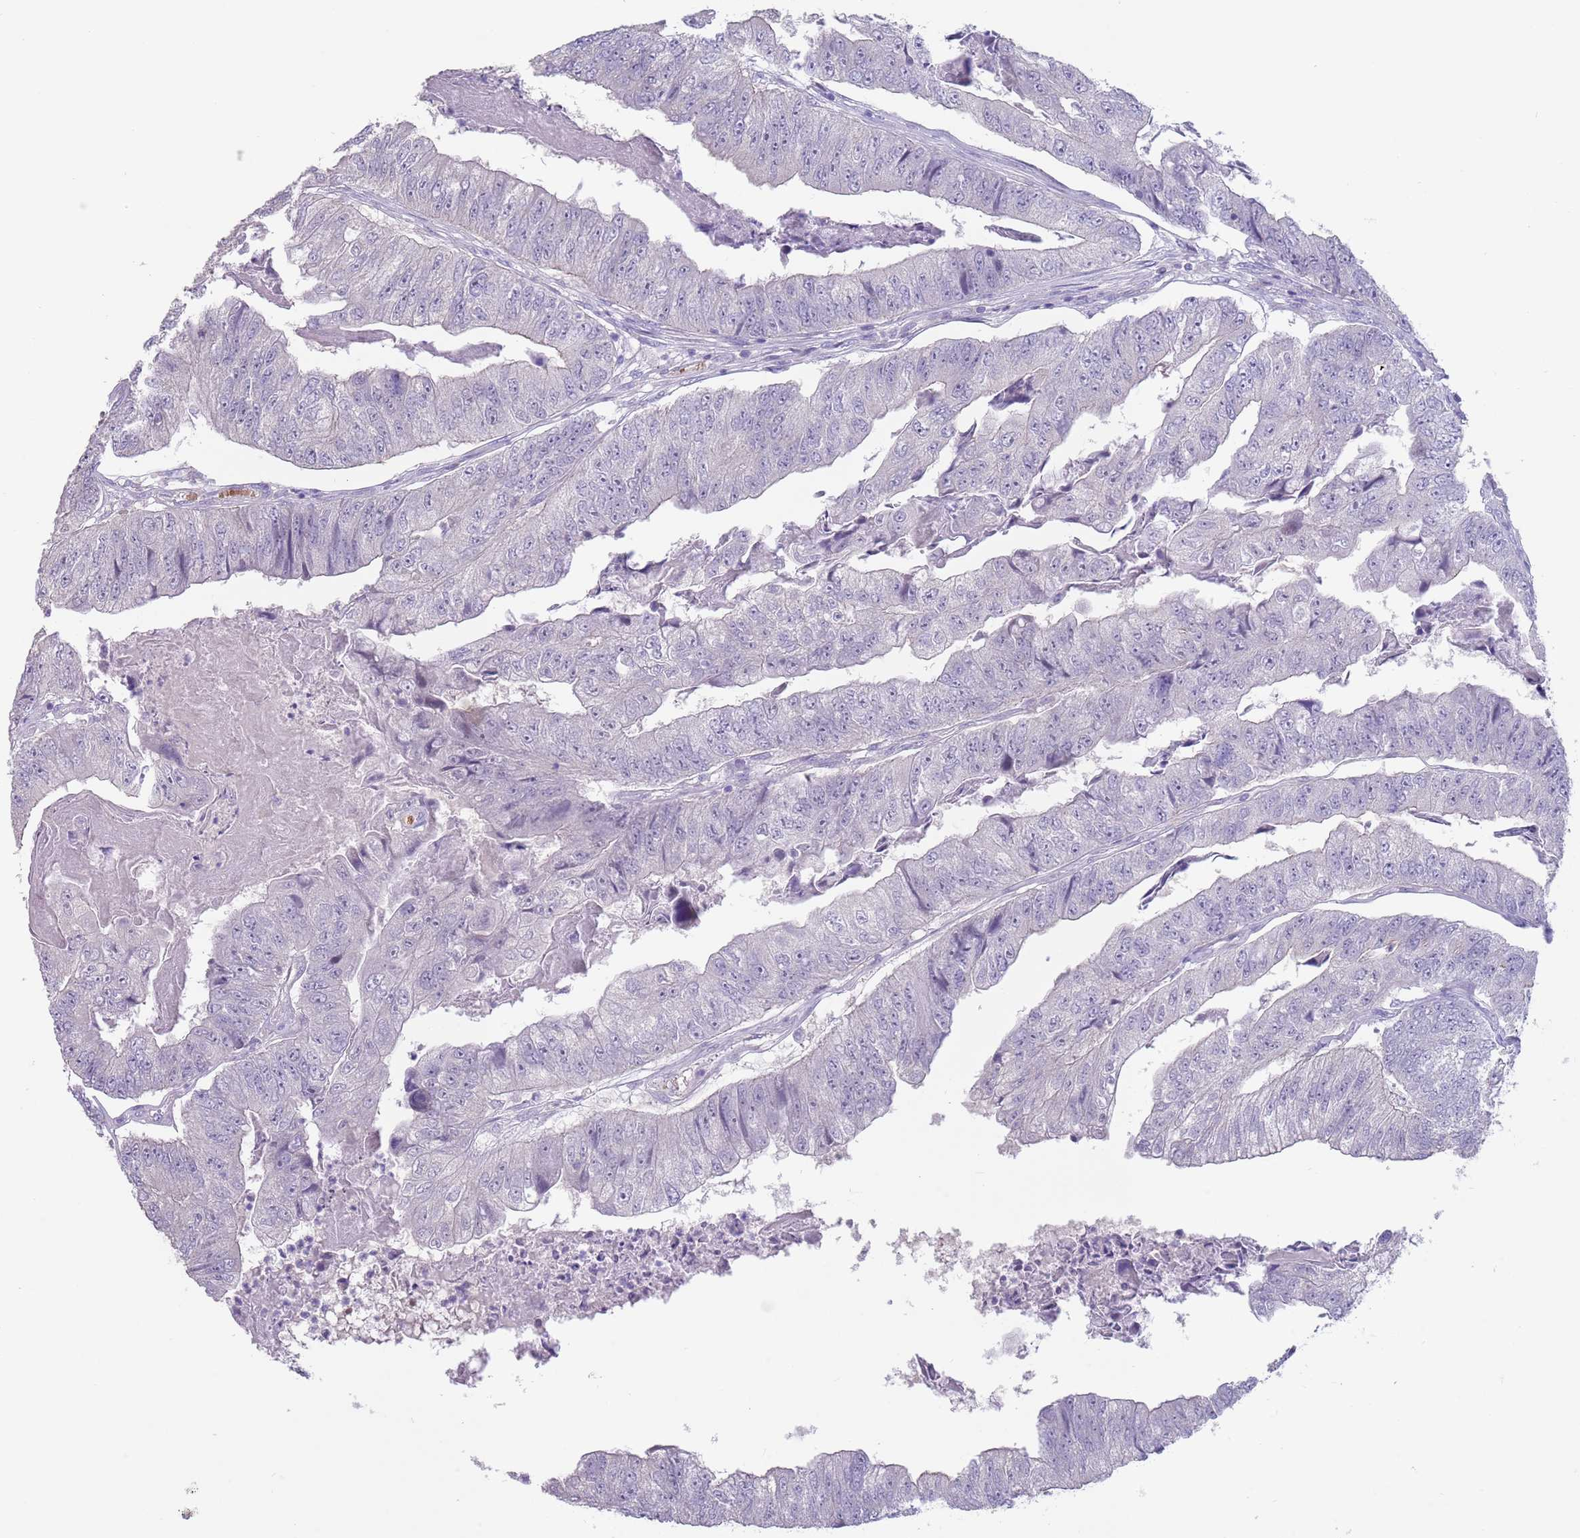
{"staining": {"intensity": "negative", "quantity": "none", "location": "none"}, "tissue": "colorectal cancer", "cell_type": "Tumor cells", "image_type": "cancer", "snomed": [{"axis": "morphology", "description": "Adenocarcinoma, NOS"}, {"axis": "topography", "description": "Colon"}], "caption": "A micrograph of colorectal adenocarcinoma stained for a protein shows no brown staining in tumor cells.", "gene": "ZNF14", "patient": {"sex": "female", "age": 67}}